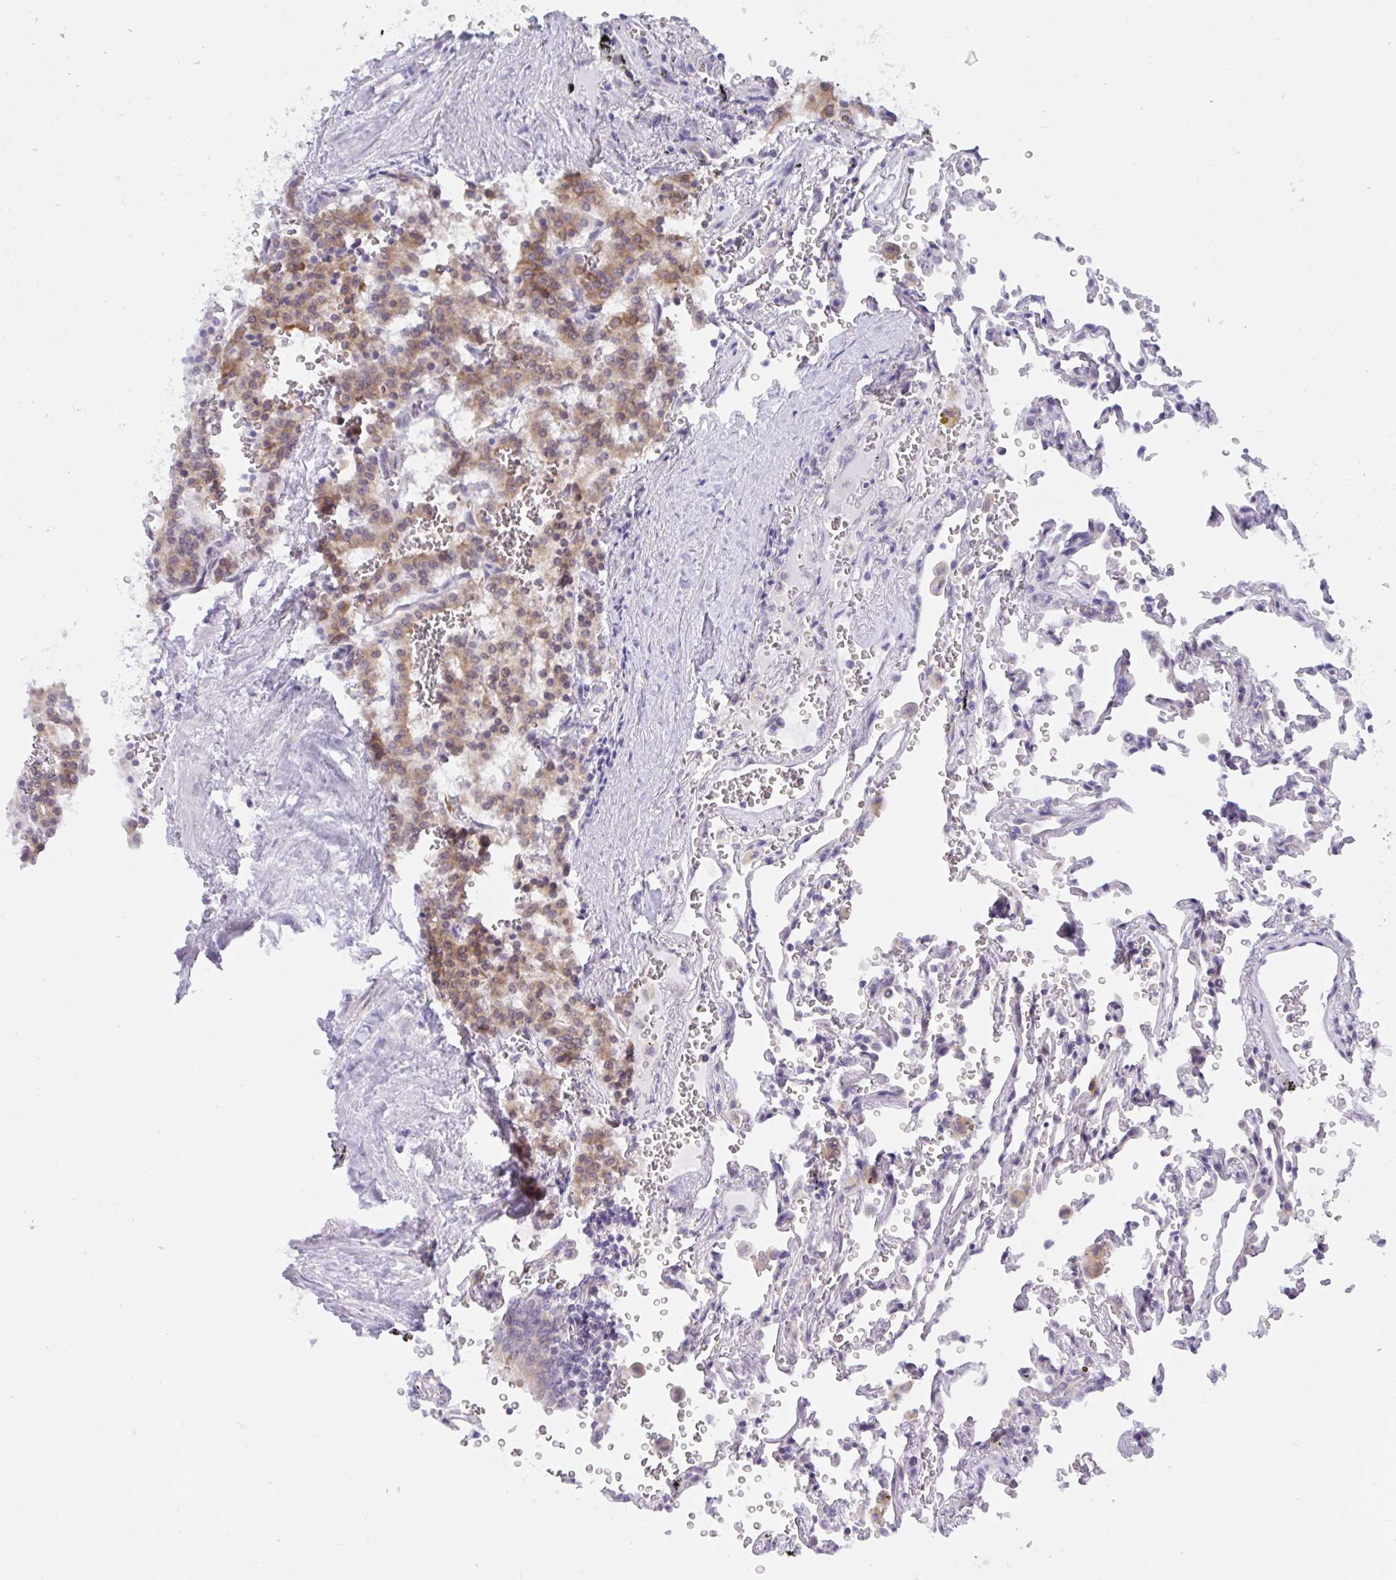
{"staining": {"intensity": "moderate", "quantity": ">75%", "location": "cytoplasmic/membranous"}, "tissue": "carcinoid", "cell_type": "Tumor cells", "image_type": "cancer", "snomed": [{"axis": "morphology", "description": "Carcinoid, malignant, NOS"}, {"axis": "topography", "description": "Lung"}], "caption": "Protein staining reveals moderate cytoplasmic/membranous positivity in approximately >75% of tumor cells in carcinoid. The staining was performed using DAB (3,3'-diaminobenzidine) to visualize the protein expression in brown, while the nuclei were stained in blue with hematoxylin (Magnification: 20x).", "gene": "CAMLG", "patient": {"sex": "male", "age": 70}}